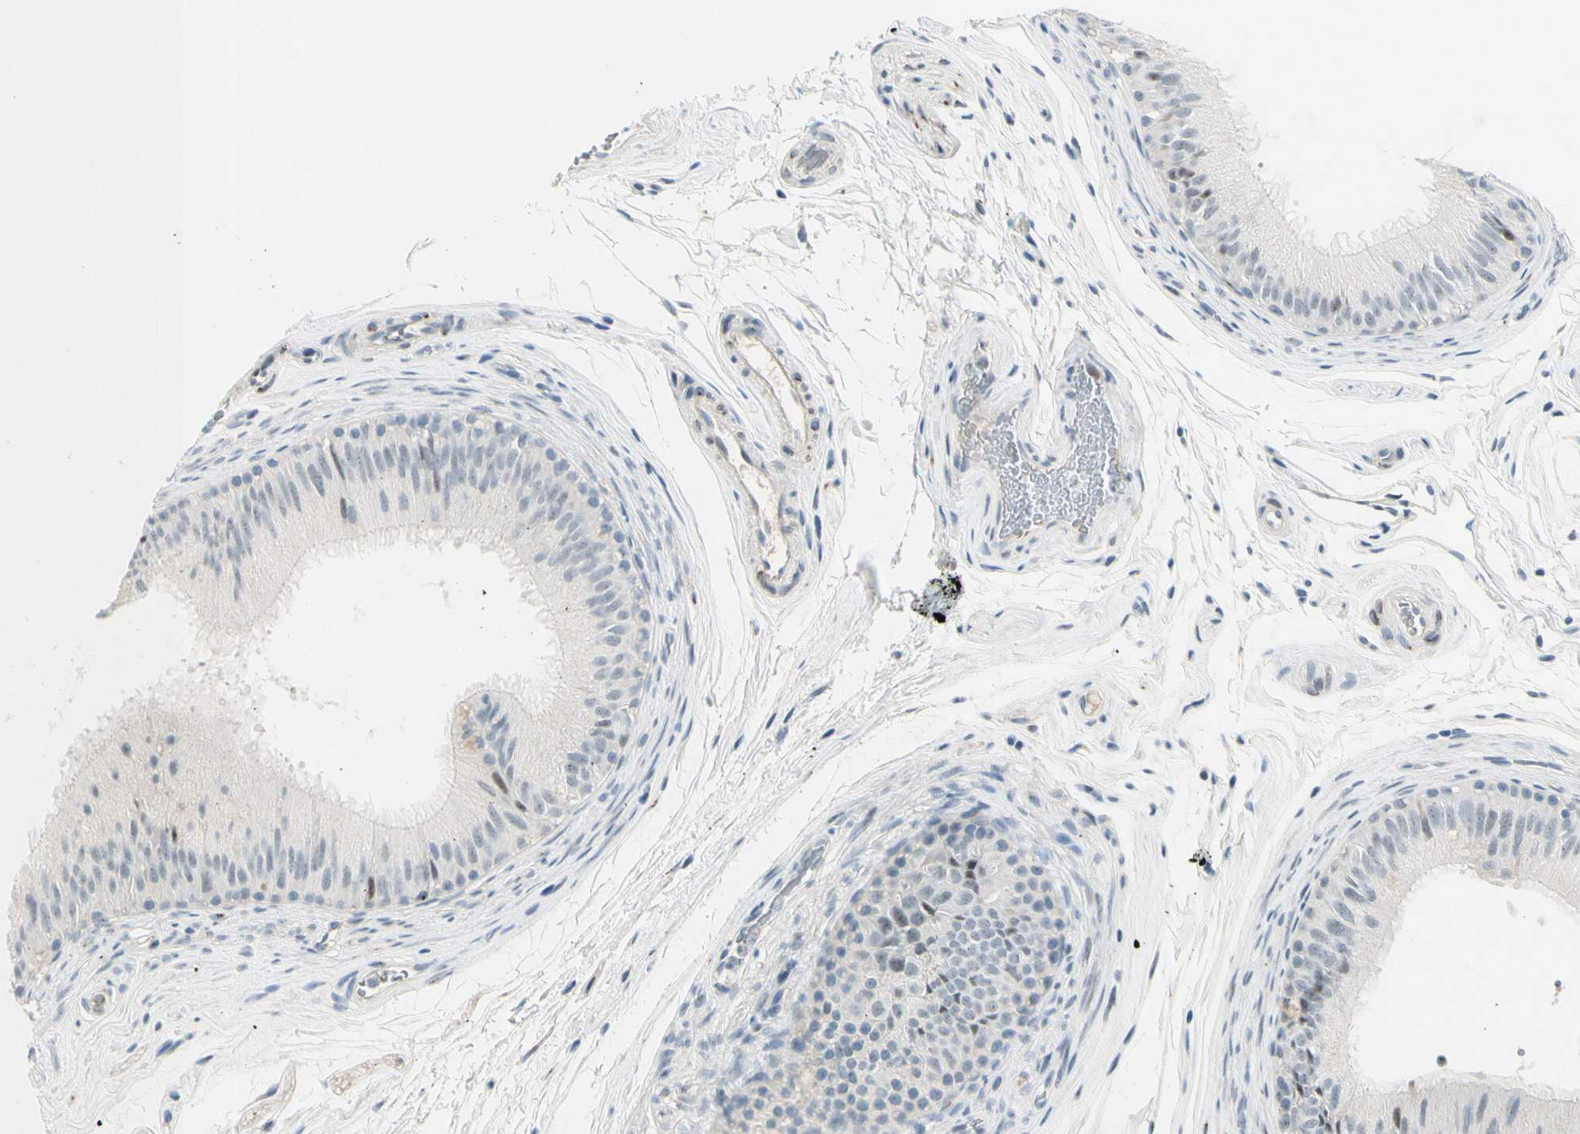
{"staining": {"intensity": "moderate", "quantity": "<25%", "location": "nuclear"}, "tissue": "epididymis", "cell_type": "Glandular cells", "image_type": "normal", "snomed": [{"axis": "morphology", "description": "Normal tissue, NOS"}, {"axis": "topography", "description": "Epididymis"}], "caption": "This image exhibits unremarkable epididymis stained with IHC to label a protein in brown. The nuclear of glandular cells show moderate positivity for the protein. Nuclei are counter-stained blue.", "gene": "B4GALNT1", "patient": {"sex": "male", "age": 36}}